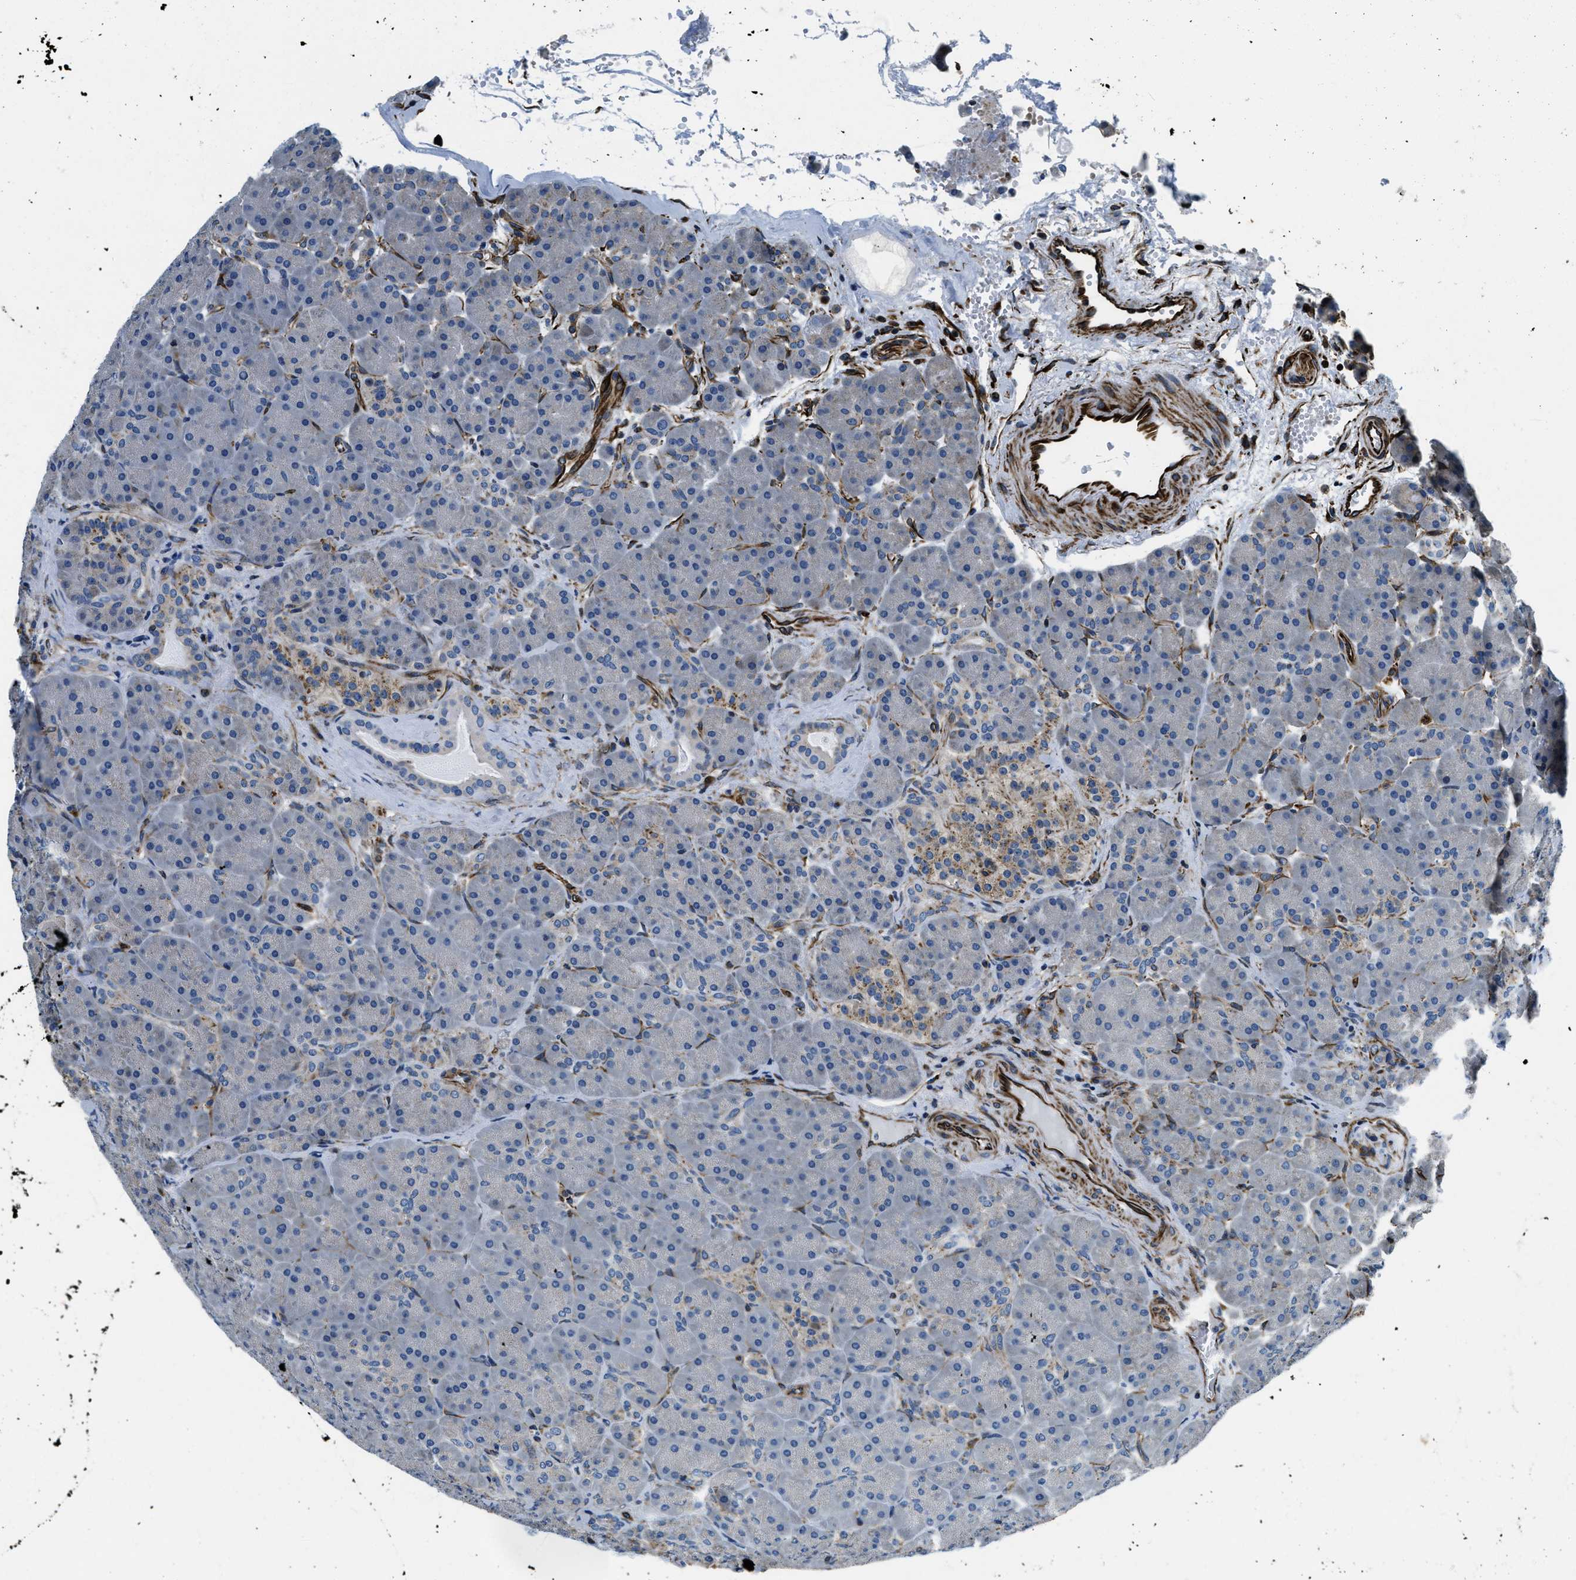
{"staining": {"intensity": "moderate", "quantity": "<25%", "location": "cytoplasmic/membranous"}, "tissue": "pancreas", "cell_type": "Exocrine glandular cells", "image_type": "normal", "snomed": [{"axis": "morphology", "description": "Normal tissue, NOS"}, {"axis": "topography", "description": "Pancreas"}], "caption": "Immunohistochemistry (IHC) staining of normal pancreas, which exhibits low levels of moderate cytoplasmic/membranous staining in approximately <25% of exocrine glandular cells indicating moderate cytoplasmic/membranous protein expression. The staining was performed using DAB (brown) for protein detection and nuclei were counterstained in hematoxylin (blue).", "gene": "GNS", "patient": {"sex": "male", "age": 66}}